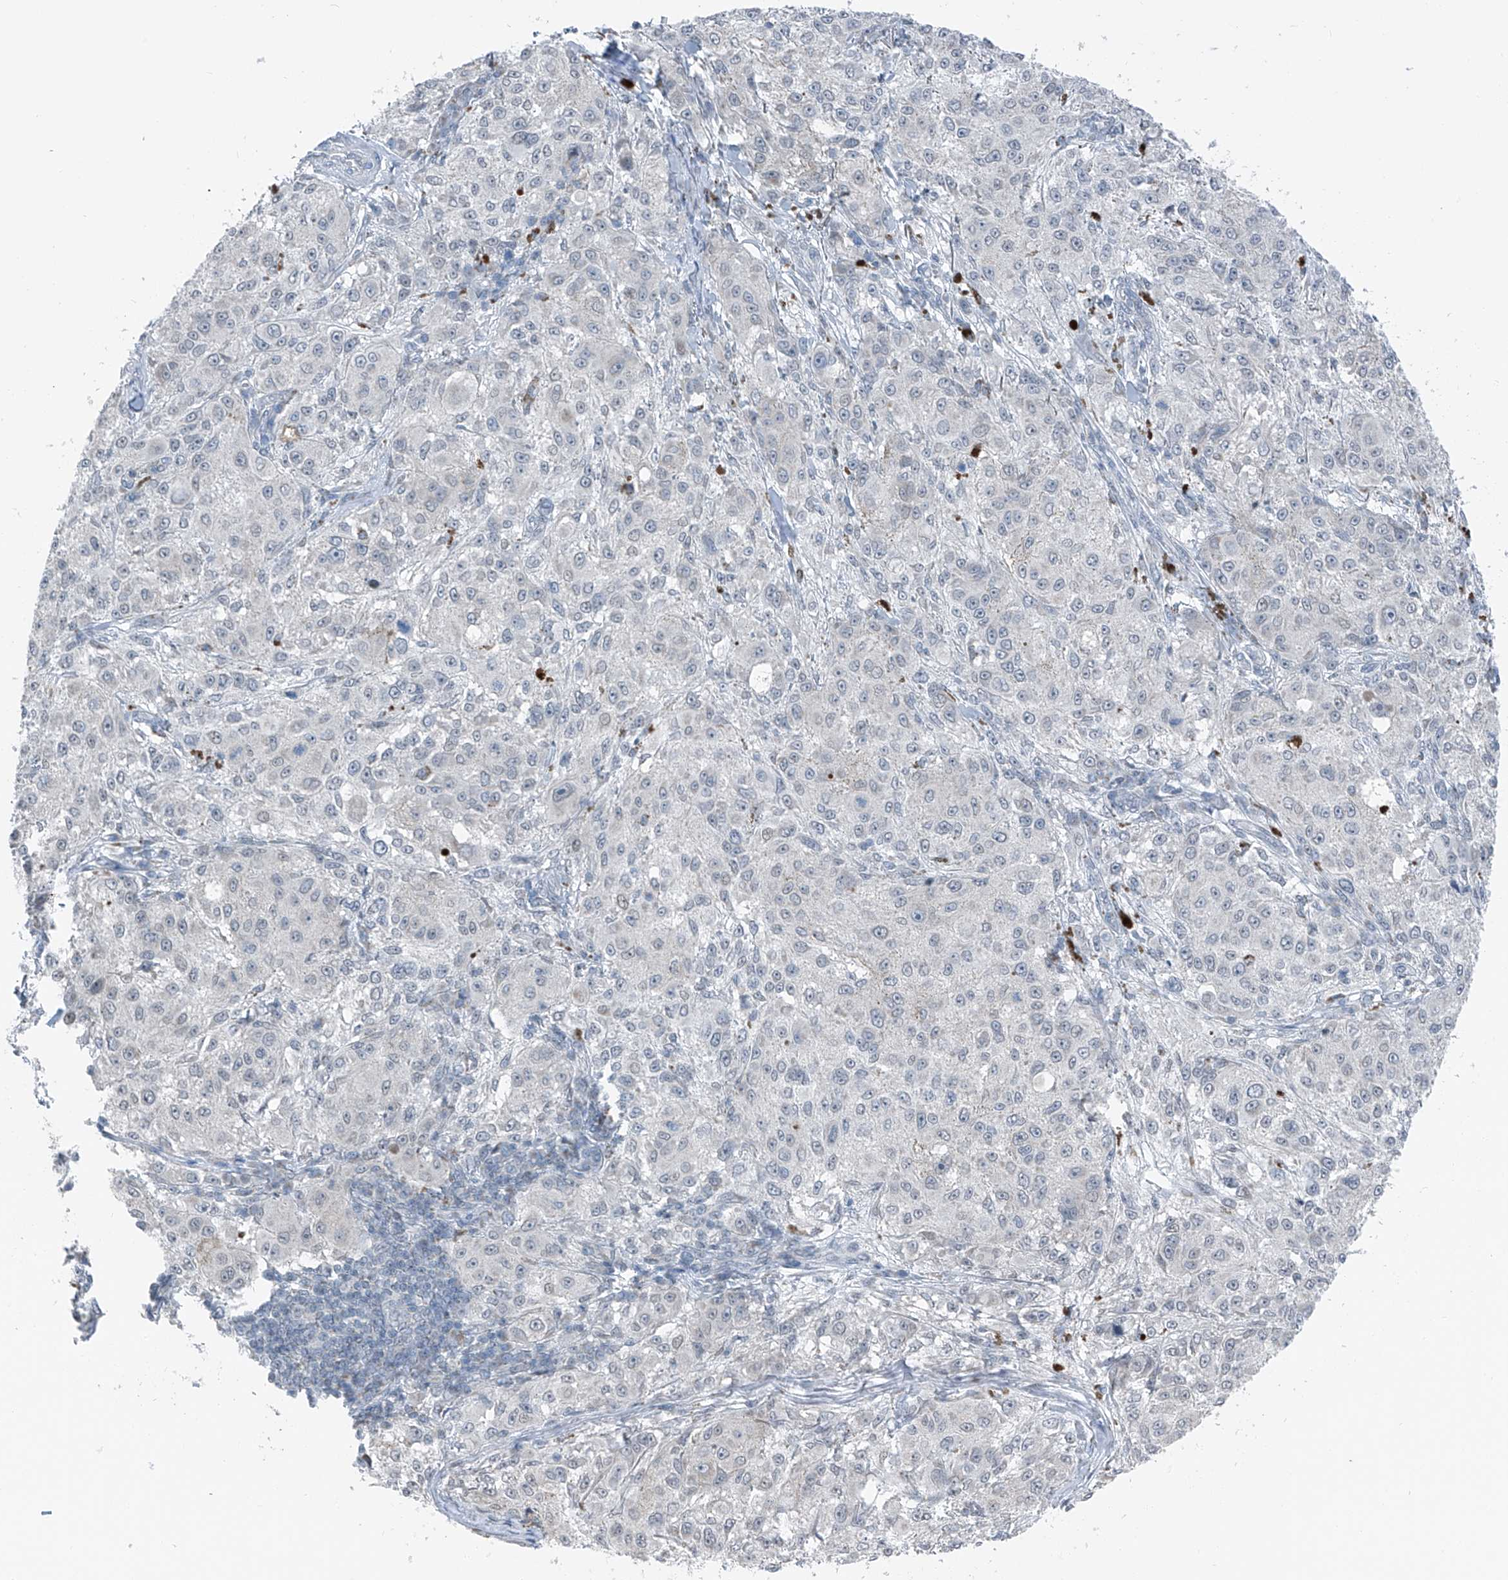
{"staining": {"intensity": "negative", "quantity": "none", "location": "none"}, "tissue": "melanoma", "cell_type": "Tumor cells", "image_type": "cancer", "snomed": [{"axis": "morphology", "description": "Necrosis, NOS"}, {"axis": "morphology", "description": "Malignant melanoma, NOS"}, {"axis": "topography", "description": "Skin"}], "caption": "Immunohistochemistry photomicrograph of neoplastic tissue: human melanoma stained with DAB (3,3'-diaminobenzidine) demonstrates no significant protein positivity in tumor cells. The staining is performed using DAB (3,3'-diaminobenzidine) brown chromogen with nuclei counter-stained in using hematoxylin.", "gene": "DYRK1B", "patient": {"sex": "female", "age": 87}}